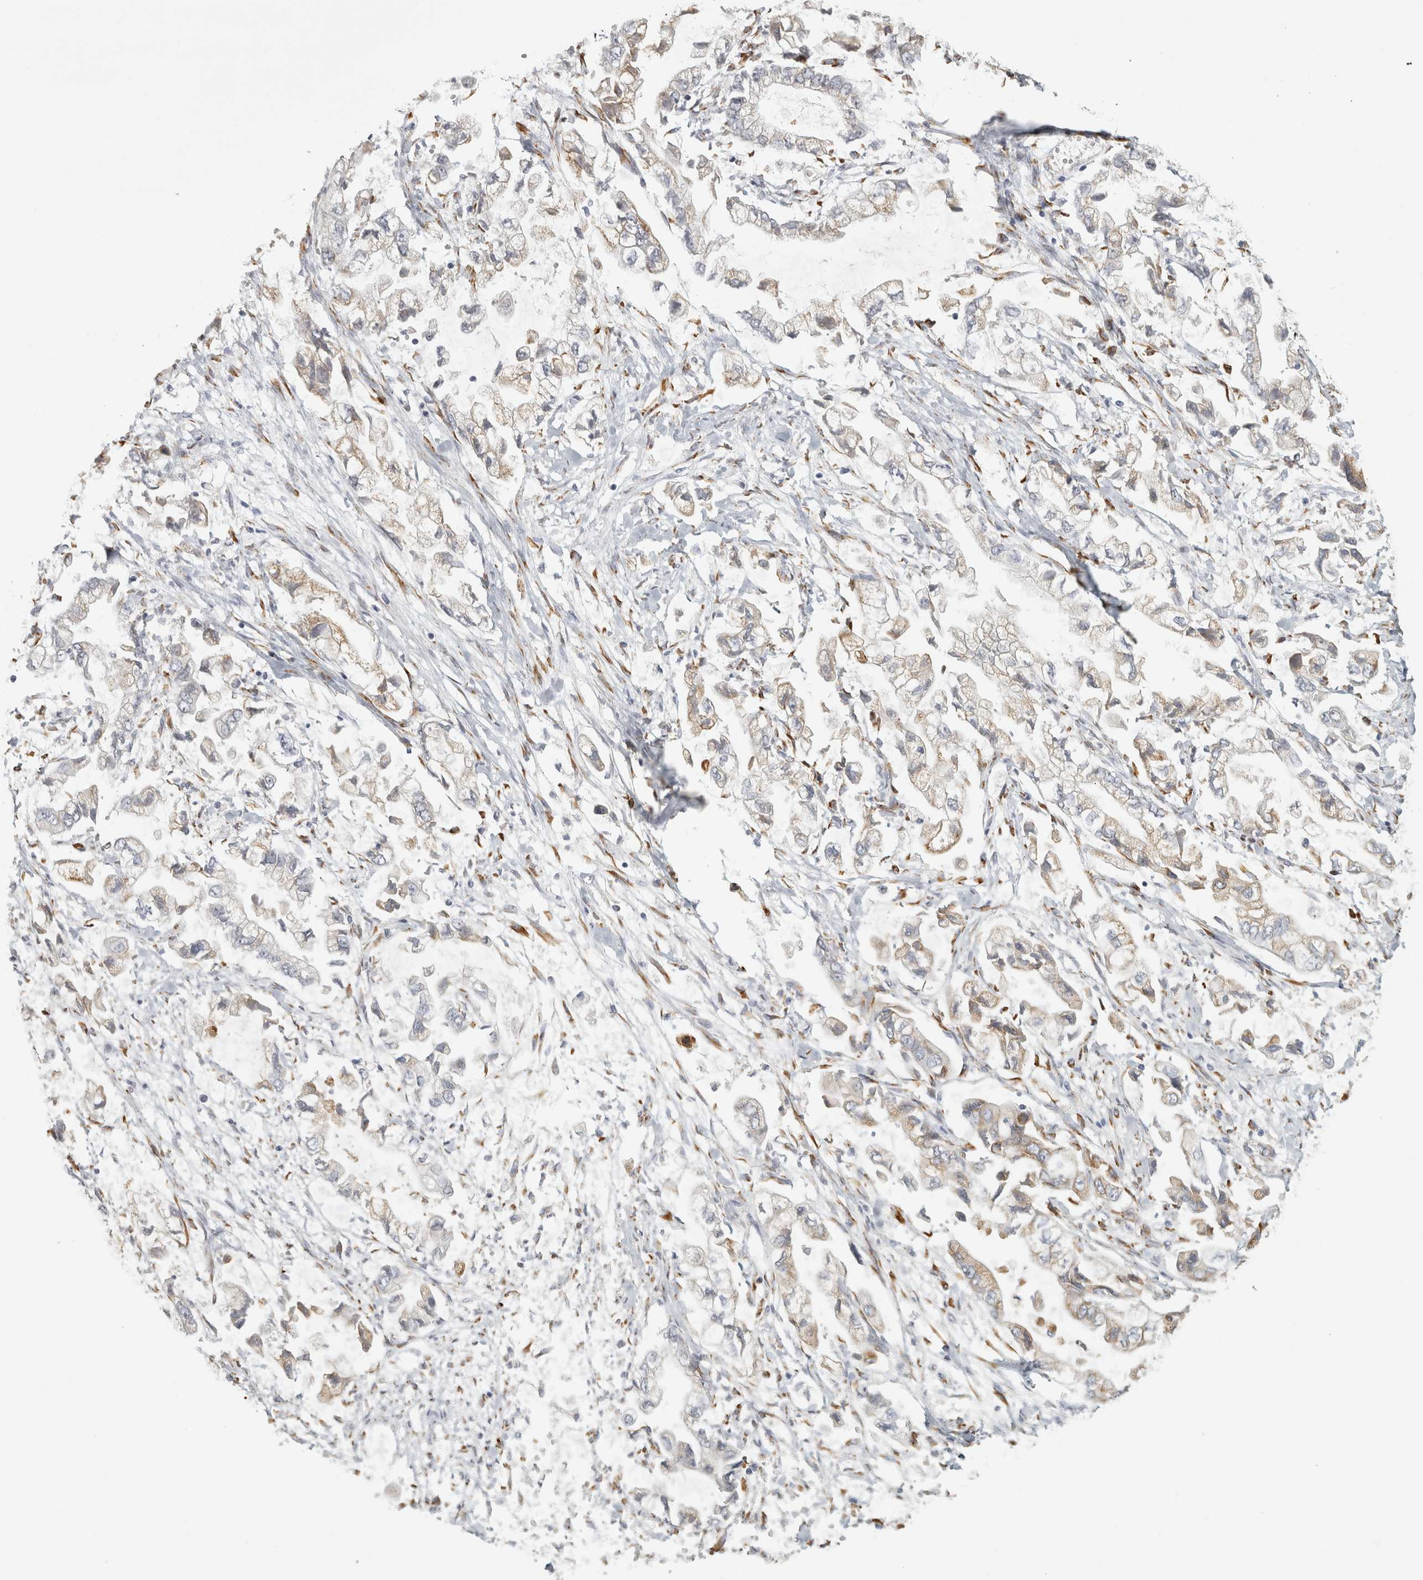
{"staining": {"intensity": "weak", "quantity": "25%-75%", "location": "cytoplasmic/membranous"}, "tissue": "stomach cancer", "cell_type": "Tumor cells", "image_type": "cancer", "snomed": [{"axis": "morphology", "description": "Normal tissue, NOS"}, {"axis": "morphology", "description": "Adenocarcinoma, NOS"}, {"axis": "topography", "description": "Stomach"}], "caption": "Adenocarcinoma (stomach) tissue shows weak cytoplasmic/membranous staining in approximately 25%-75% of tumor cells, visualized by immunohistochemistry.", "gene": "OSTN", "patient": {"sex": "male", "age": 62}}